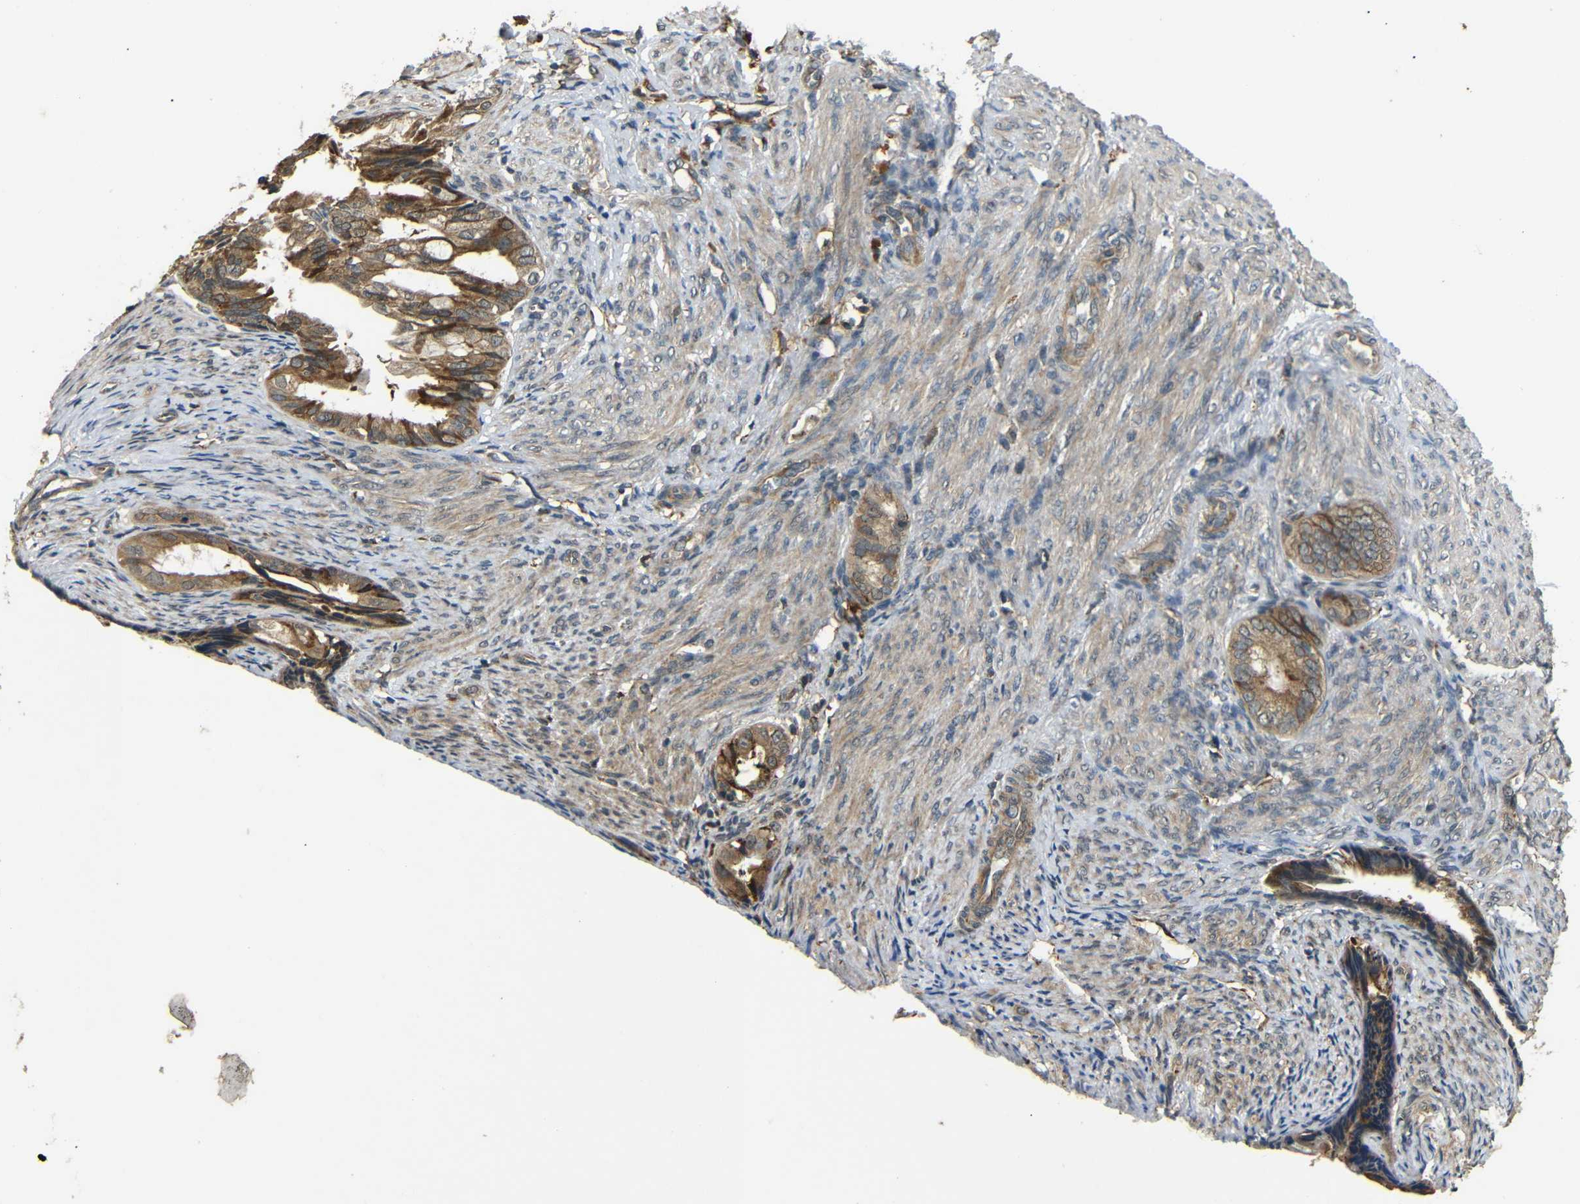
{"staining": {"intensity": "moderate", "quantity": ">75%", "location": "cytoplasmic/membranous"}, "tissue": "endometrial cancer", "cell_type": "Tumor cells", "image_type": "cancer", "snomed": [{"axis": "morphology", "description": "Adenocarcinoma, NOS"}, {"axis": "topography", "description": "Endometrium"}], "caption": "About >75% of tumor cells in human endometrial cancer exhibit moderate cytoplasmic/membranous protein staining as visualized by brown immunohistochemical staining.", "gene": "EPHB2", "patient": {"sex": "female", "age": 86}}